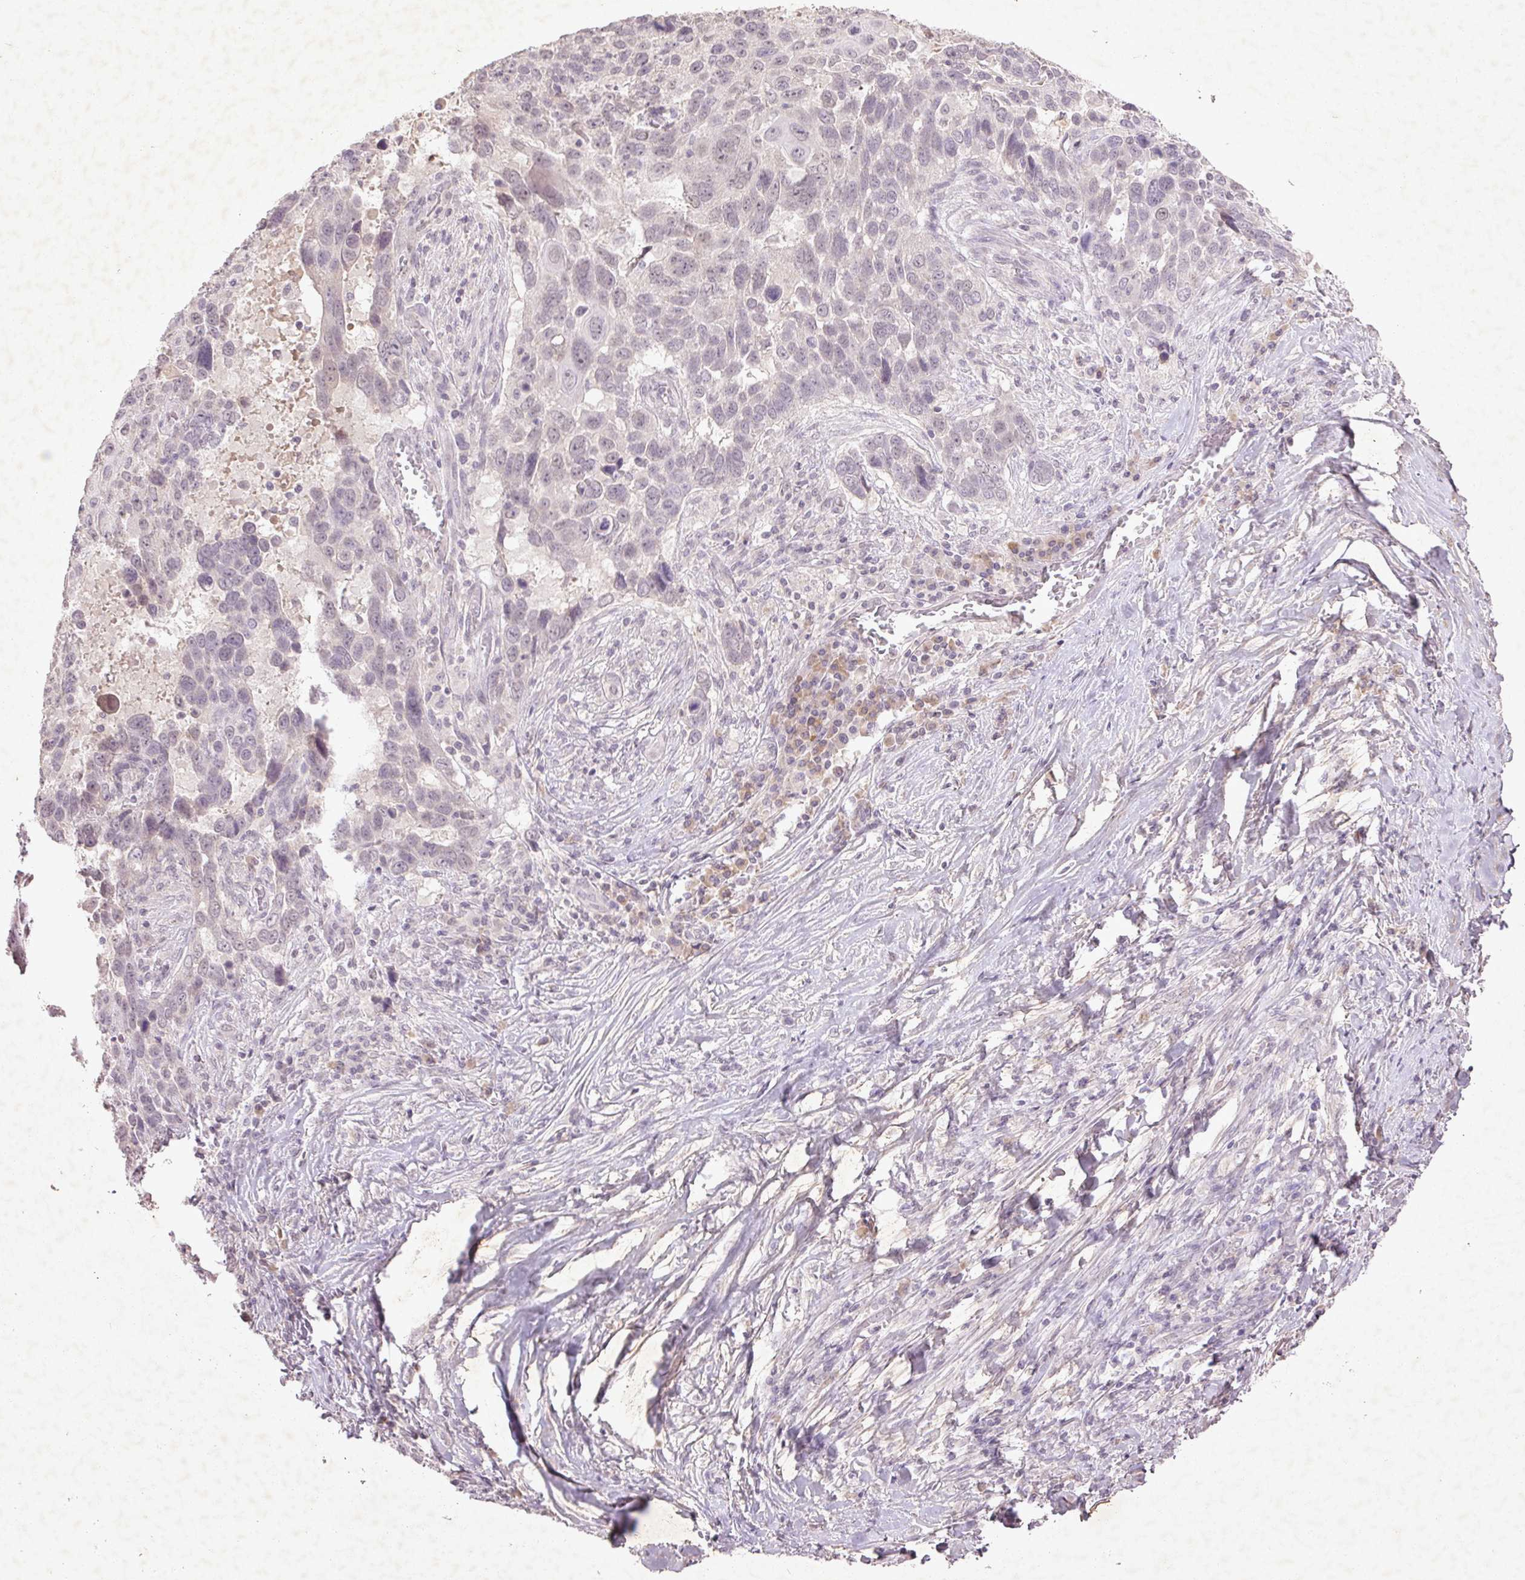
{"staining": {"intensity": "negative", "quantity": "none", "location": "none"}, "tissue": "lung cancer", "cell_type": "Tumor cells", "image_type": "cancer", "snomed": [{"axis": "morphology", "description": "Squamous cell carcinoma, NOS"}, {"axis": "topography", "description": "Lung"}], "caption": "Tumor cells show no significant expression in lung cancer (squamous cell carcinoma).", "gene": "FAM168B", "patient": {"sex": "male", "age": 68}}